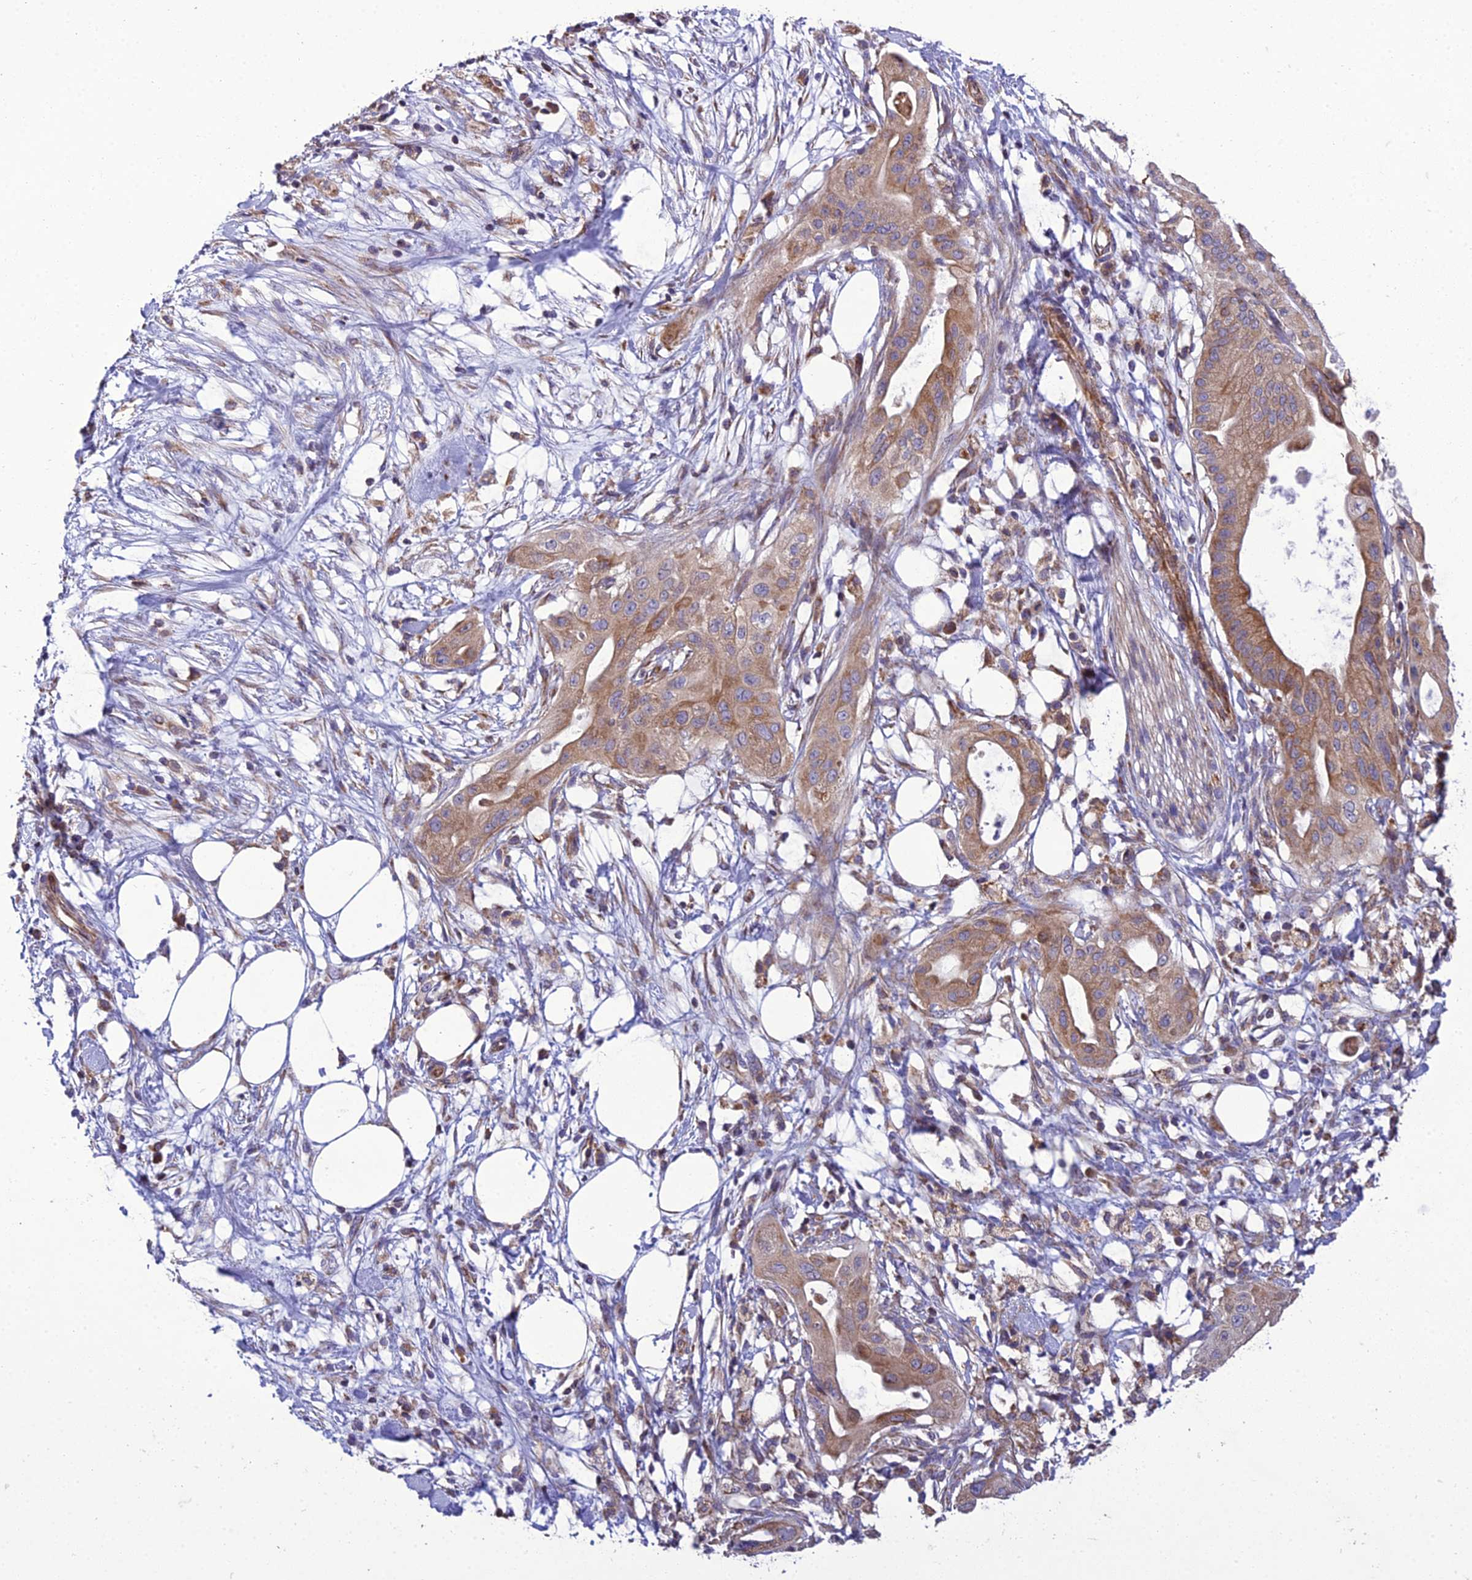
{"staining": {"intensity": "moderate", "quantity": "25%-75%", "location": "cytoplasmic/membranous"}, "tissue": "pancreatic cancer", "cell_type": "Tumor cells", "image_type": "cancer", "snomed": [{"axis": "morphology", "description": "Adenocarcinoma, NOS"}, {"axis": "topography", "description": "Pancreas"}], "caption": "This is an image of immunohistochemistry (IHC) staining of pancreatic cancer (adenocarcinoma), which shows moderate expression in the cytoplasmic/membranous of tumor cells.", "gene": "GIMAP1", "patient": {"sex": "male", "age": 68}}